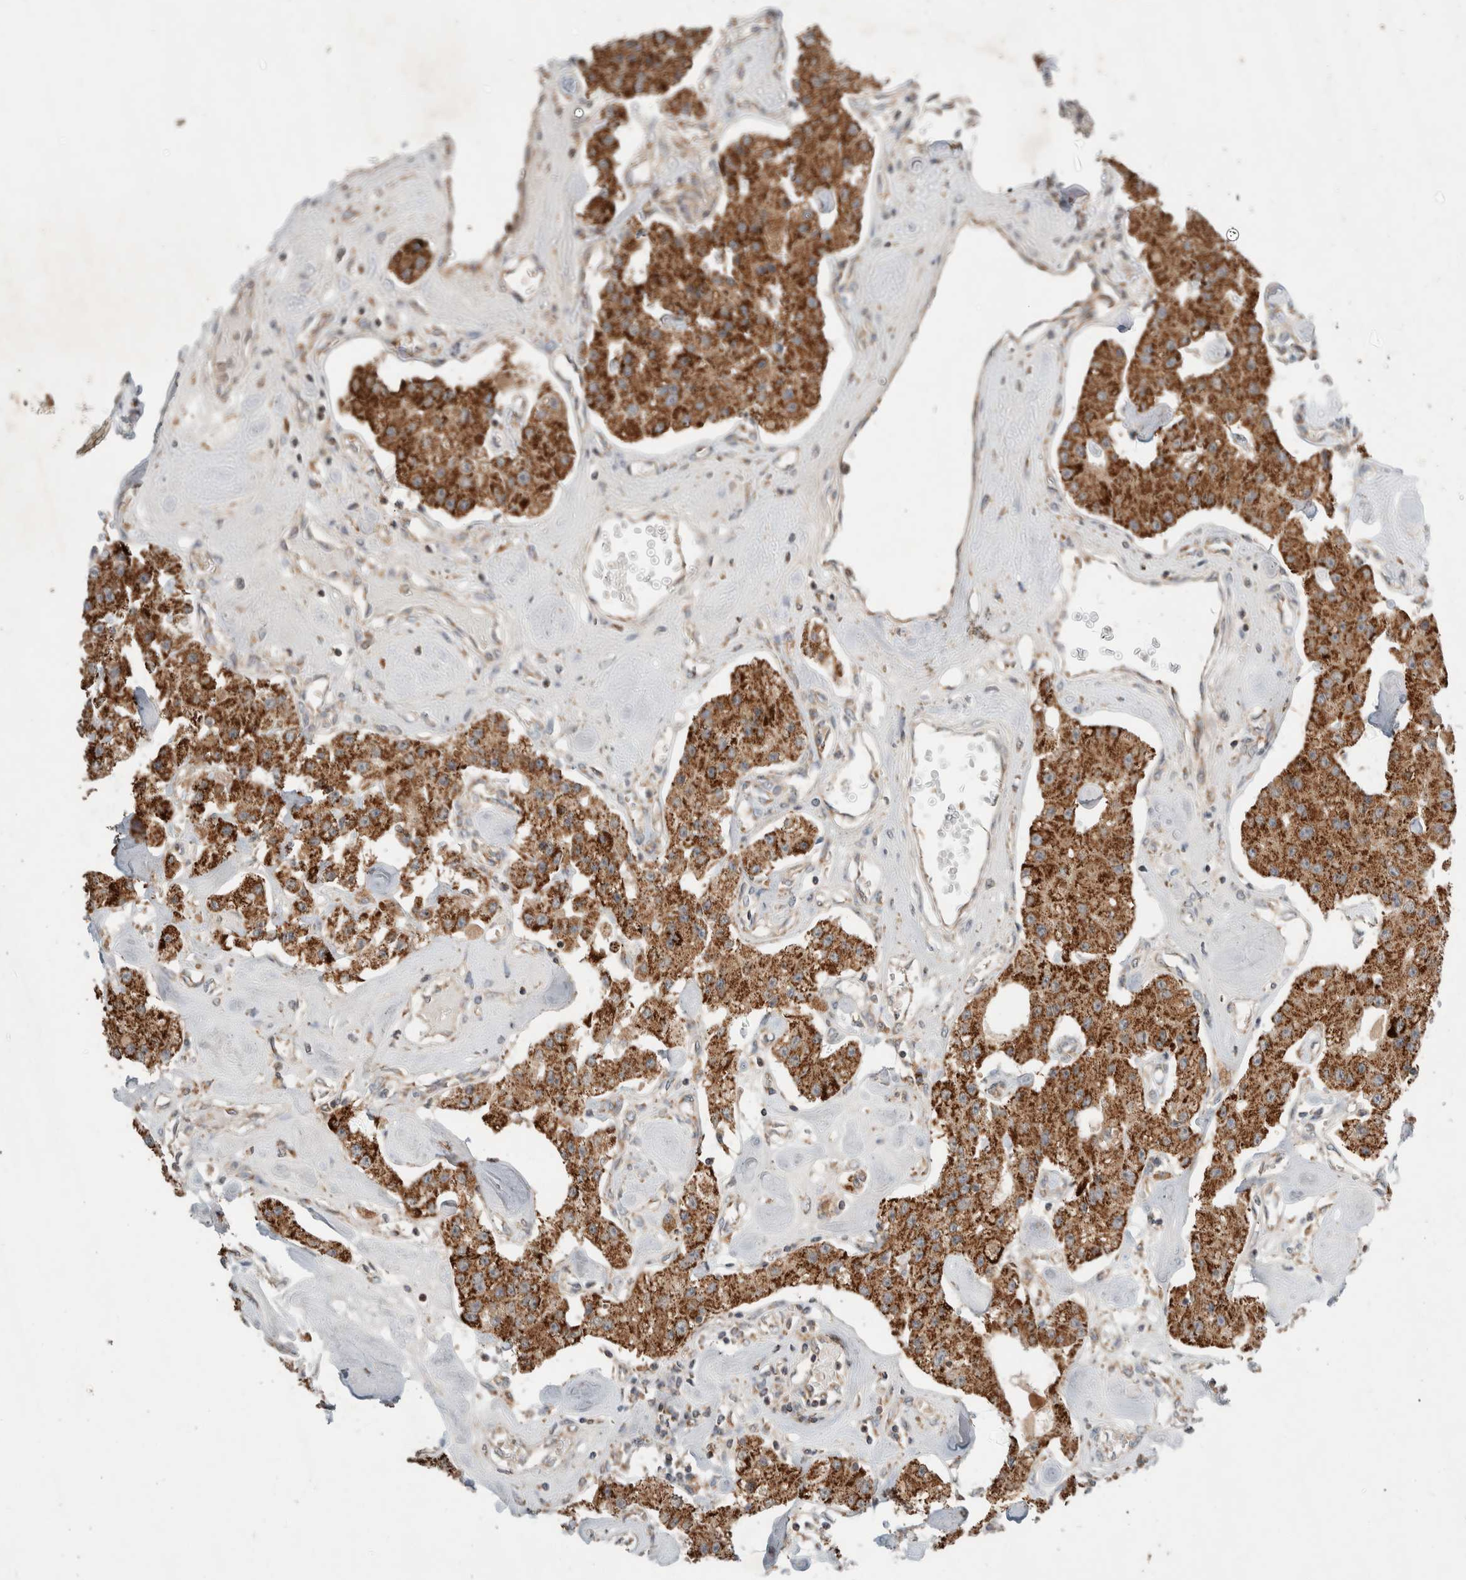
{"staining": {"intensity": "strong", "quantity": ">75%", "location": "cytoplasmic/membranous"}, "tissue": "carcinoid", "cell_type": "Tumor cells", "image_type": "cancer", "snomed": [{"axis": "morphology", "description": "Carcinoid, malignant, NOS"}, {"axis": "topography", "description": "Pancreas"}], "caption": "The micrograph displays staining of malignant carcinoid, revealing strong cytoplasmic/membranous protein staining (brown color) within tumor cells. (Stains: DAB in brown, nuclei in blue, Microscopy: brightfield microscopy at high magnification).", "gene": "AMPD1", "patient": {"sex": "male", "age": 41}}